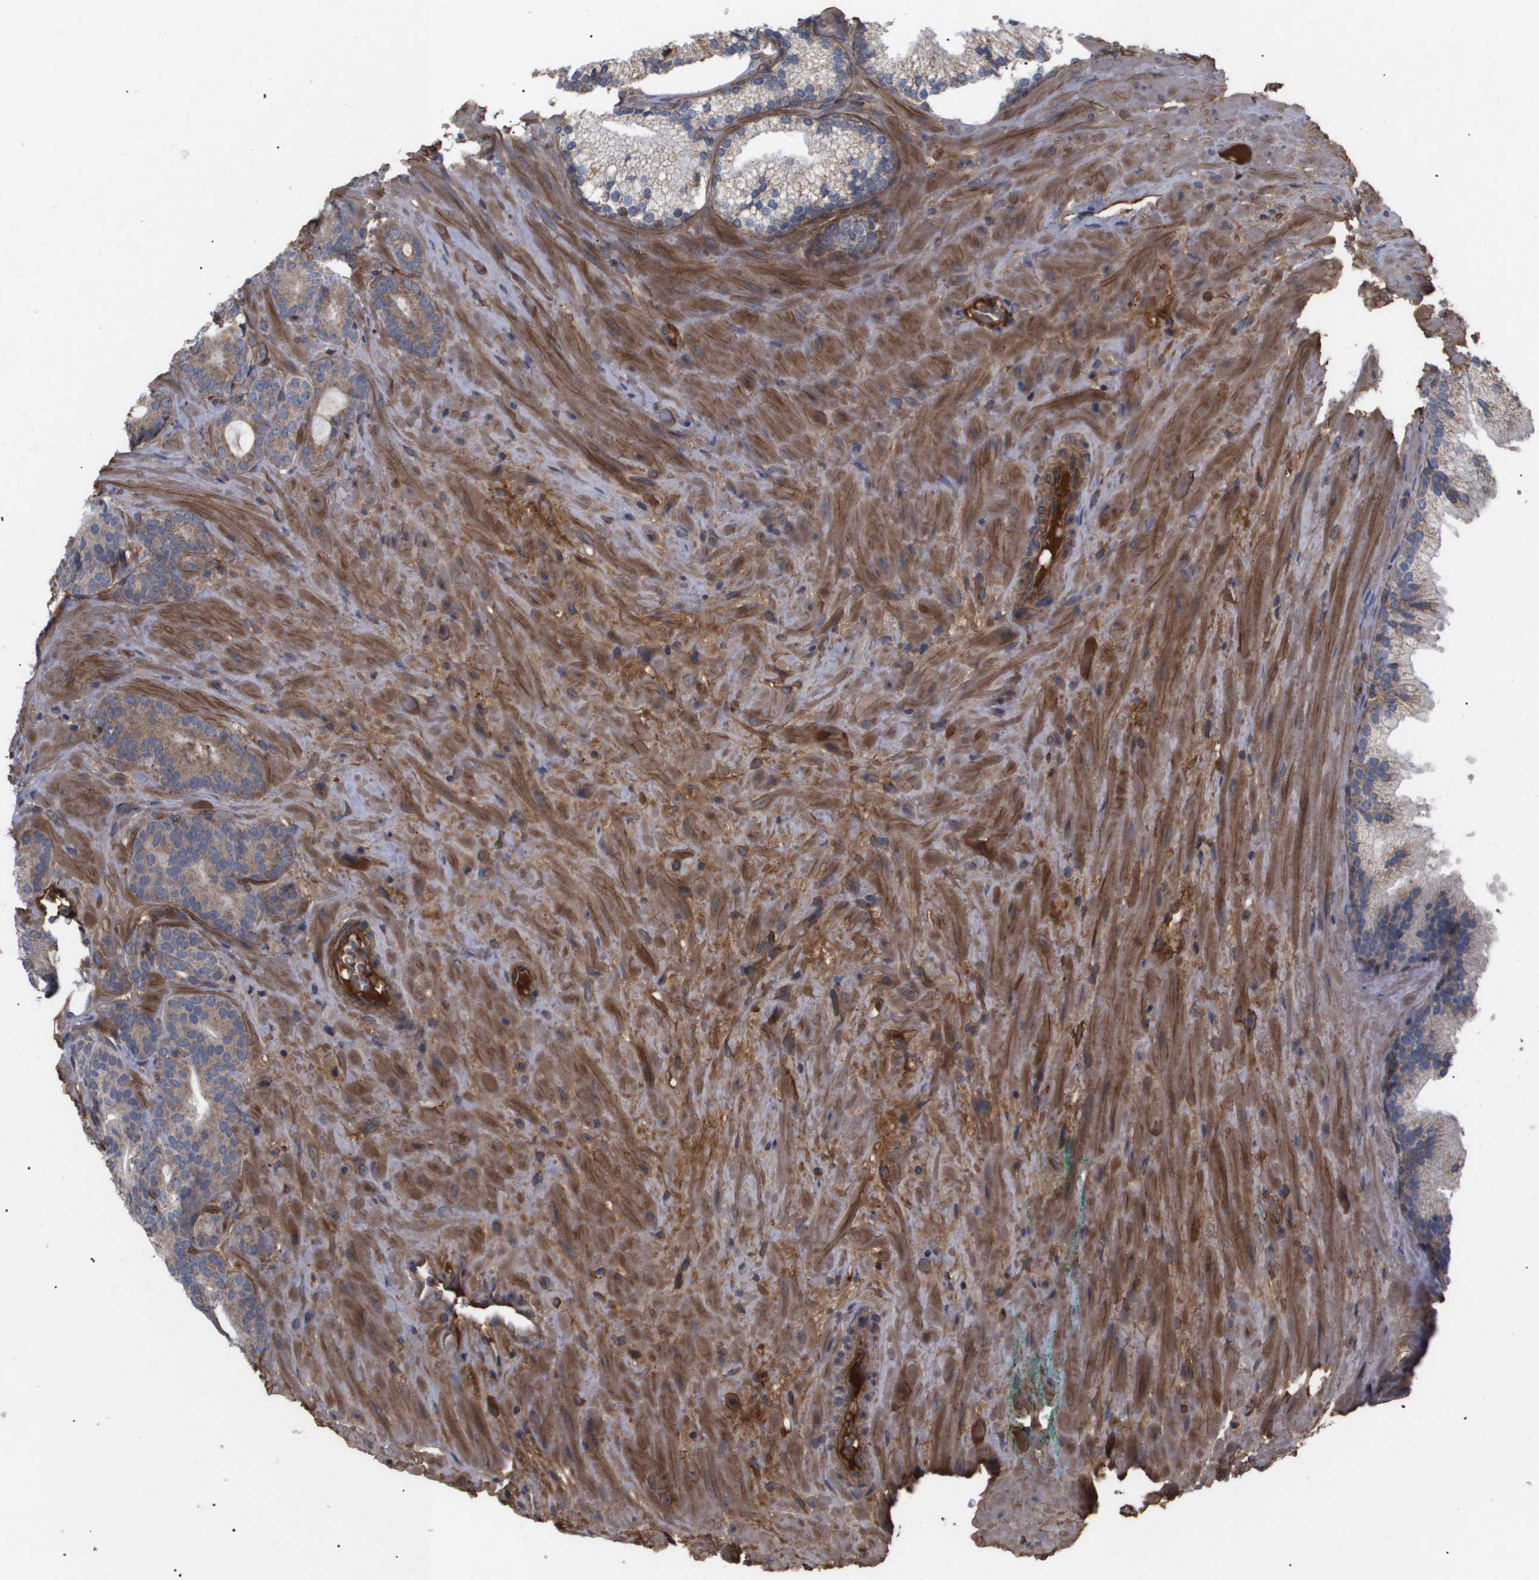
{"staining": {"intensity": "moderate", "quantity": ">75%", "location": "cytoplasmic/membranous"}, "tissue": "prostate cancer", "cell_type": "Tumor cells", "image_type": "cancer", "snomed": [{"axis": "morphology", "description": "Adenocarcinoma, Low grade"}, {"axis": "topography", "description": "Prostate"}], "caption": "Immunohistochemical staining of prostate cancer (adenocarcinoma (low-grade)) shows moderate cytoplasmic/membranous protein expression in approximately >75% of tumor cells.", "gene": "TNS1", "patient": {"sex": "male", "age": 63}}